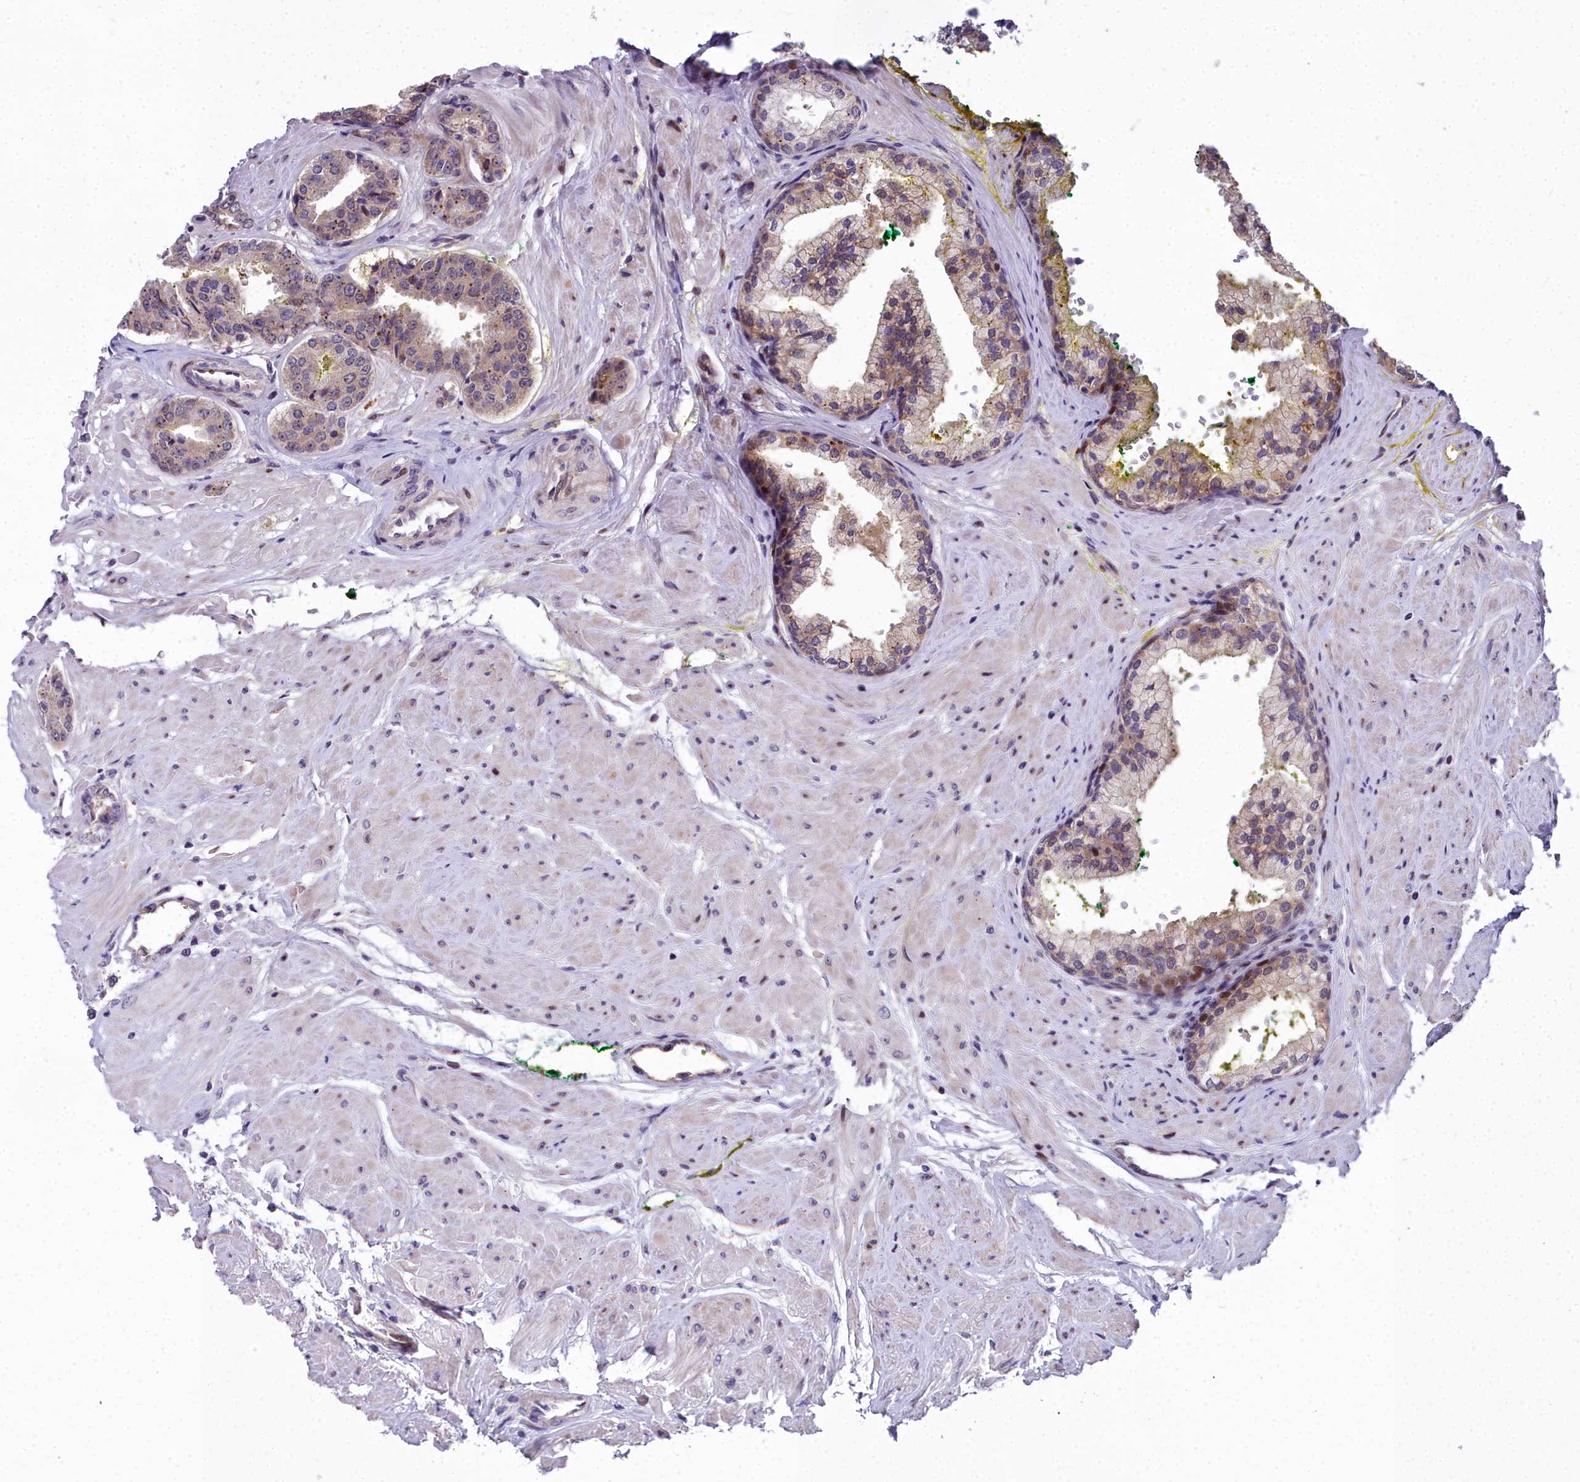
{"staining": {"intensity": "weak", "quantity": "25%-75%", "location": "cytoplasmic/membranous"}, "tissue": "prostate cancer", "cell_type": "Tumor cells", "image_type": "cancer", "snomed": [{"axis": "morphology", "description": "Adenocarcinoma, High grade"}, {"axis": "topography", "description": "Prostate"}], "caption": "Human prostate cancer stained with a brown dye reveals weak cytoplasmic/membranous positive expression in about 25%-75% of tumor cells.", "gene": "AP1M1", "patient": {"sex": "male", "age": 63}}